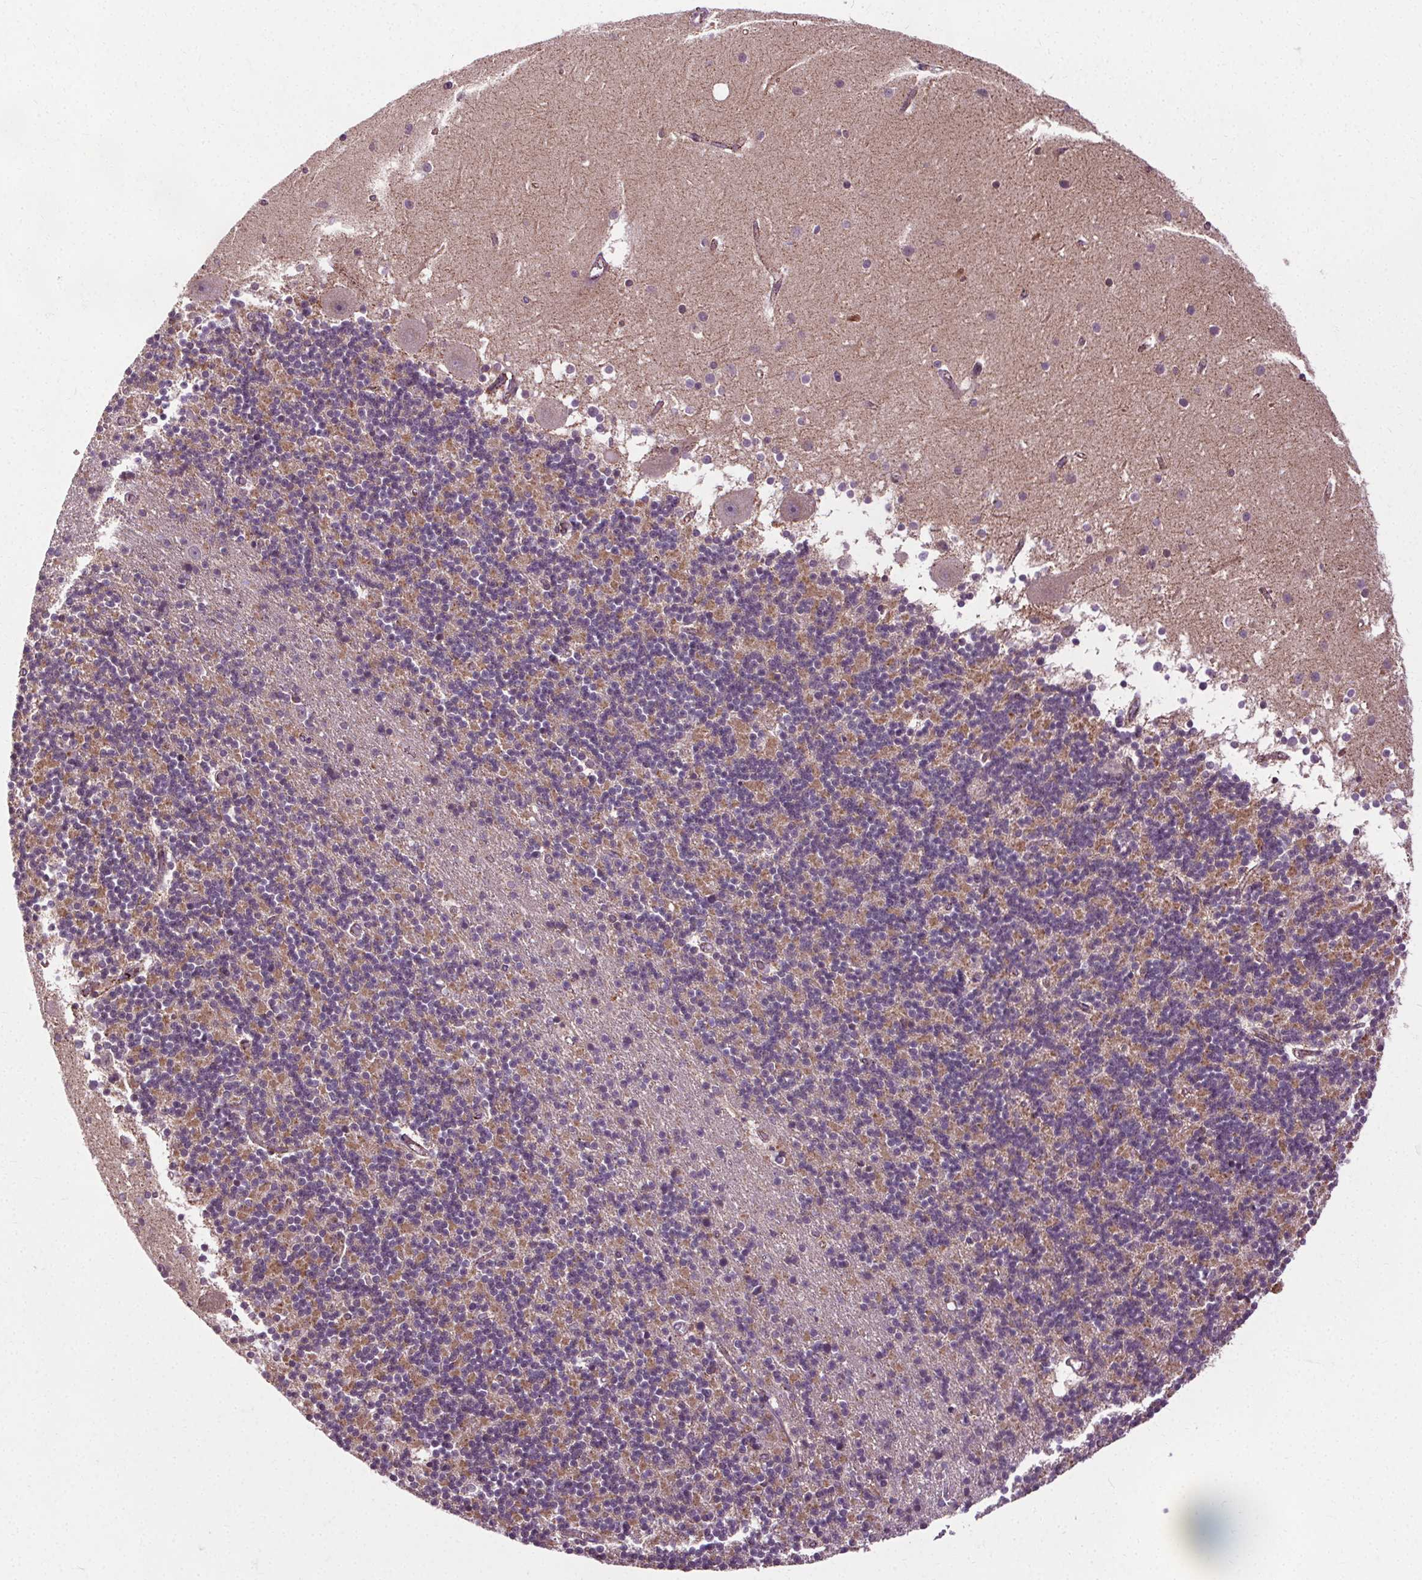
{"staining": {"intensity": "moderate", "quantity": "25%-75%", "location": "cytoplasmic/membranous"}, "tissue": "cerebellum", "cell_type": "Cells in granular layer", "image_type": "normal", "snomed": [{"axis": "morphology", "description": "Normal tissue, NOS"}, {"axis": "topography", "description": "Cerebellum"}], "caption": "Protein staining of unremarkable cerebellum displays moderate cytoplasmic/membranous staining in approximately 25%-75% of cells in granular layer.", "gene": "LFNG", "patient": {"sex": "male", "age": 54}}